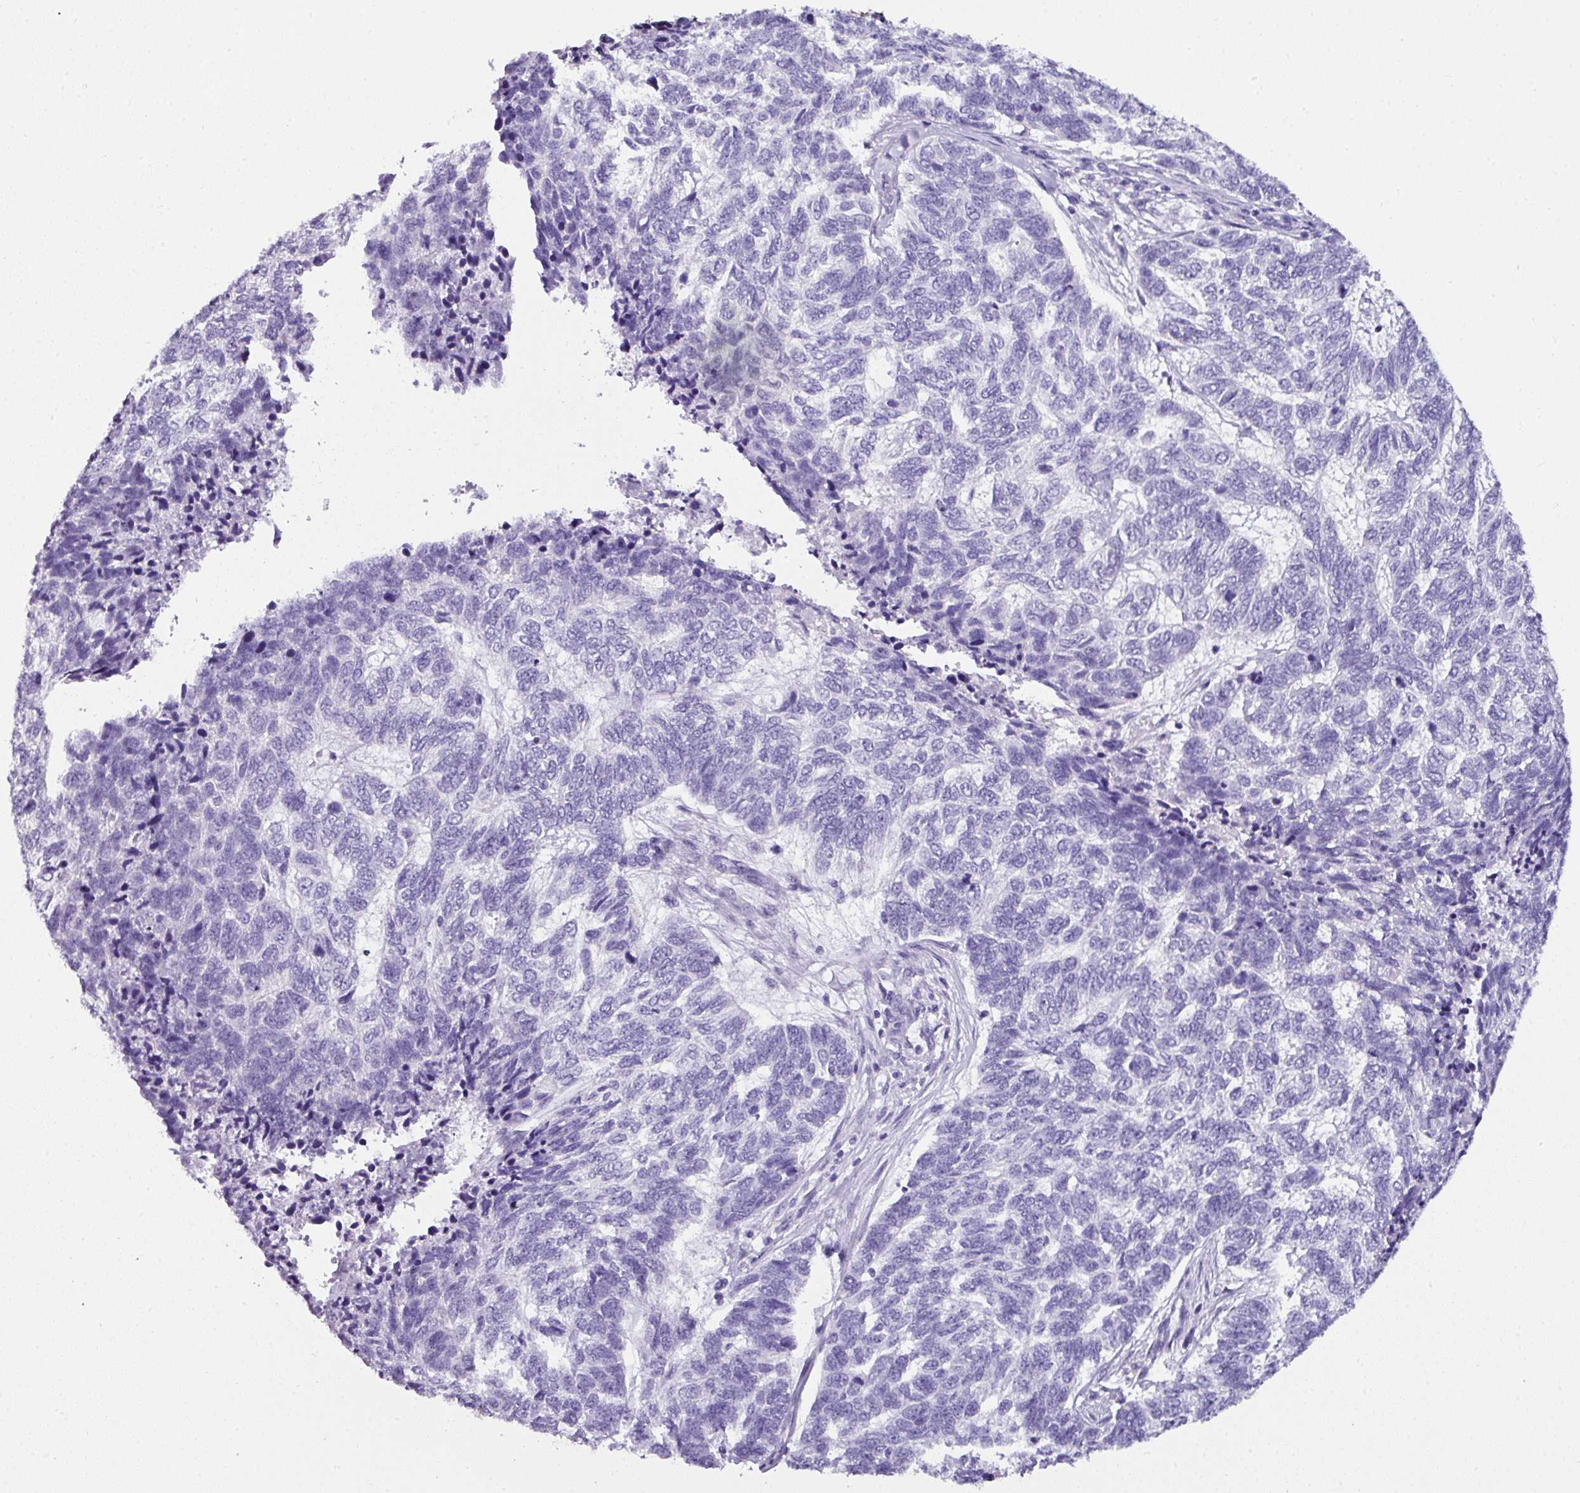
{"staining": {"intensity": "negative", "quantity": "none", "location": "none"}, "tissue": "skin cancer", "cell_type": "Tumor cells", "image_type": "cancer", "snomed": [{"axis": "morphology", "description": "Basal cell carcinoma"}, {"axis": "topography", "description": "Skin"}], "caption": "High magnification brightfield microscopy of skin cancer stained with DAB (brown) and counterstained with hematoxylin (blue): tumor cells show no significant staining.", "gene": "NAPSA", "patient": {"sex": "female", "age": 65}}